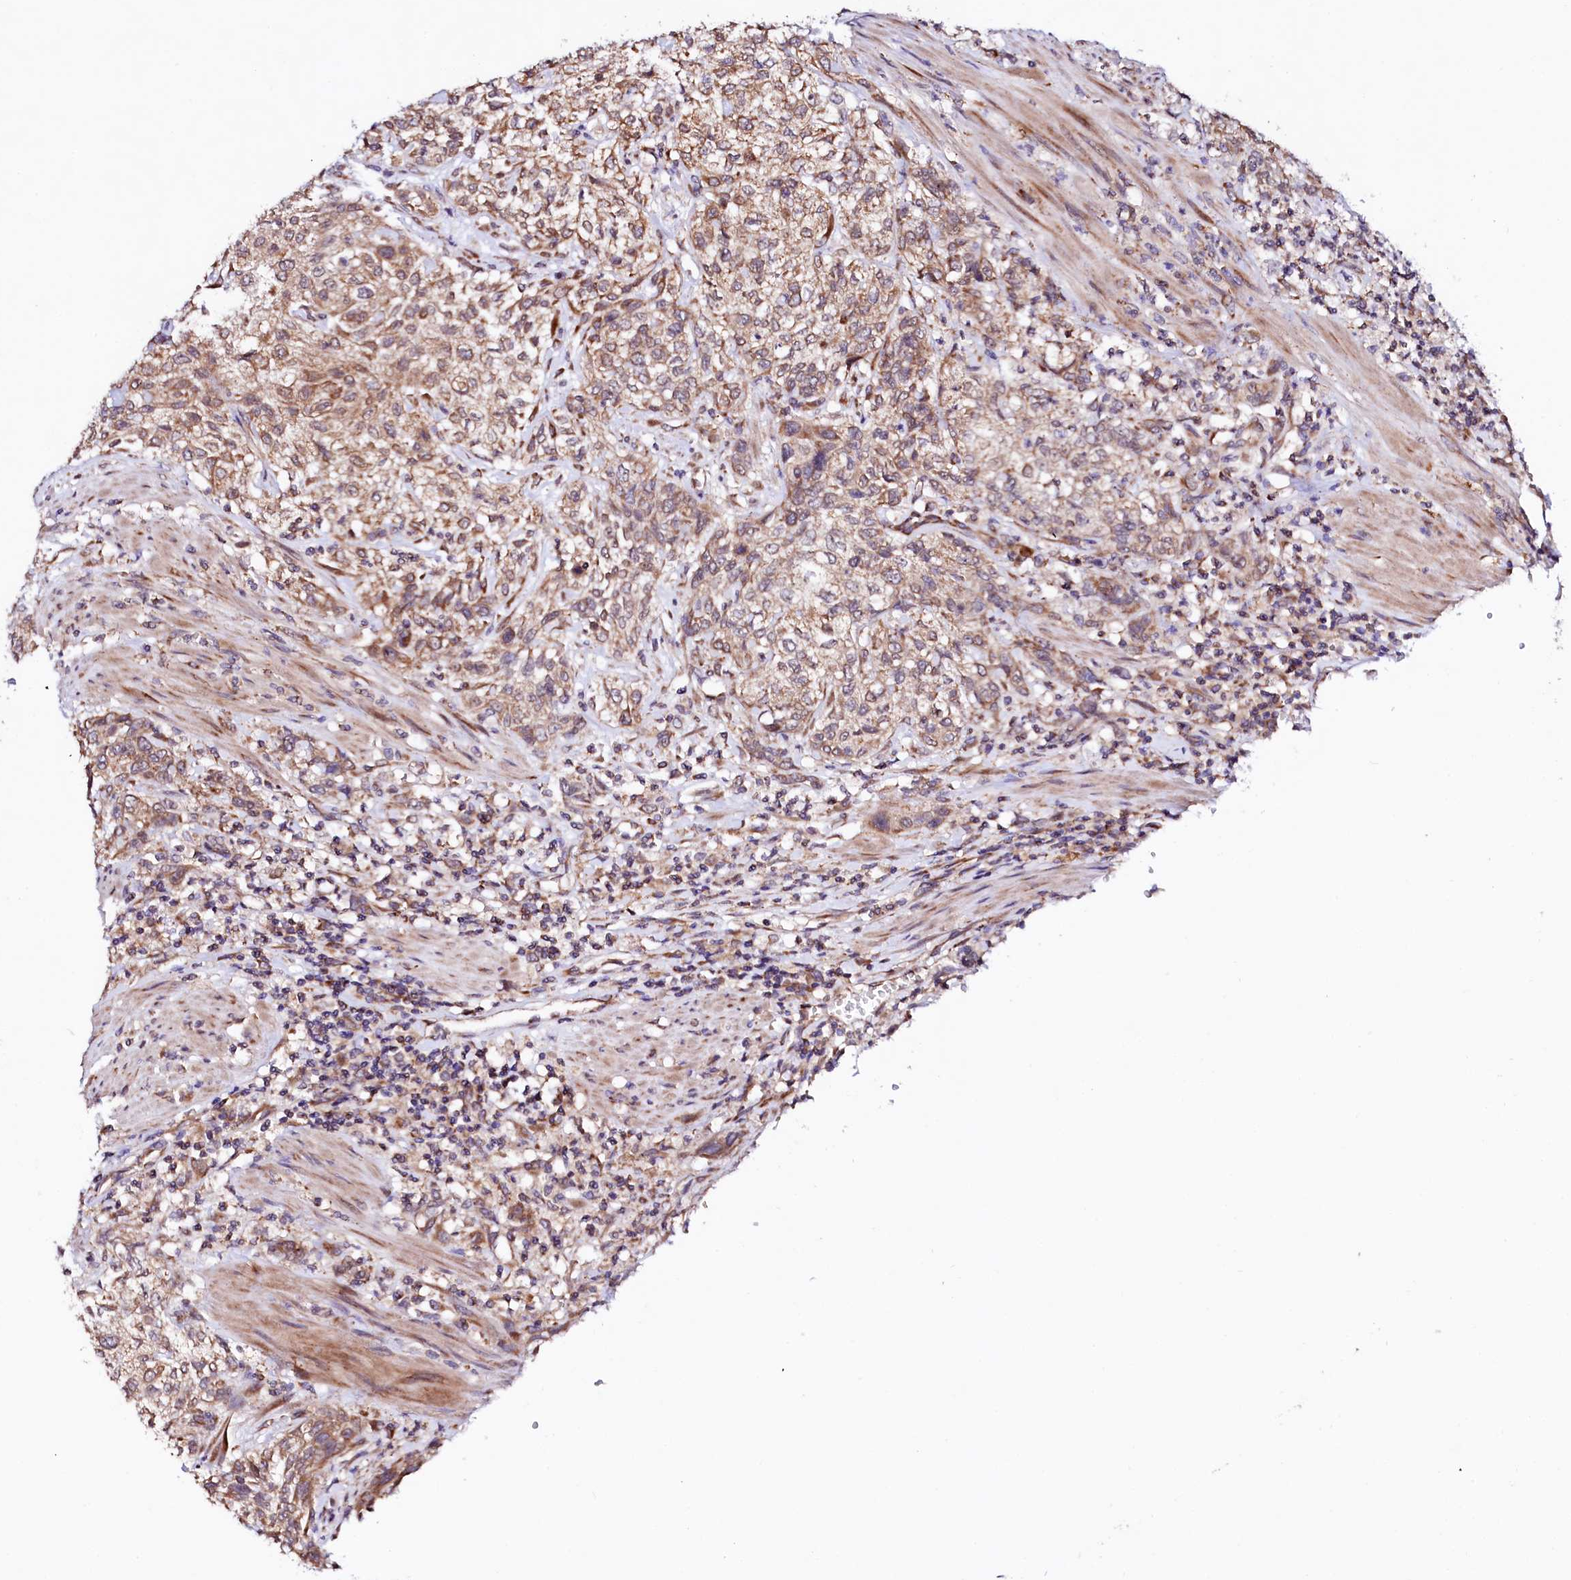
{"staining": {"intensity": "moderate", "quantity": ">75%", "location": "cytoplasmic/membranous"}, "tissue": "urothelial cancer", "cell_type": "Tumor cells", "image_type": "cancer", "snomed": [{"axis": "morphology", "description": "Normal tissue, NOS"}, {"axis": "morphology", "description": "Urothelial carcinoma, NOS"}, {"axis": "topography", "description": "Urinary bladder"}, {"axis": "topography", "description": "Peripheral nerve tissue"}], "caption": "Transitional cell carcinoma stained with DAB IHC exhibits medium levels of moderate cytoplasmic/membranous staining in approximately >75% of tumor cells.", "gene": "UBE3C", "patient": {"sex": "male", "age": 35}}